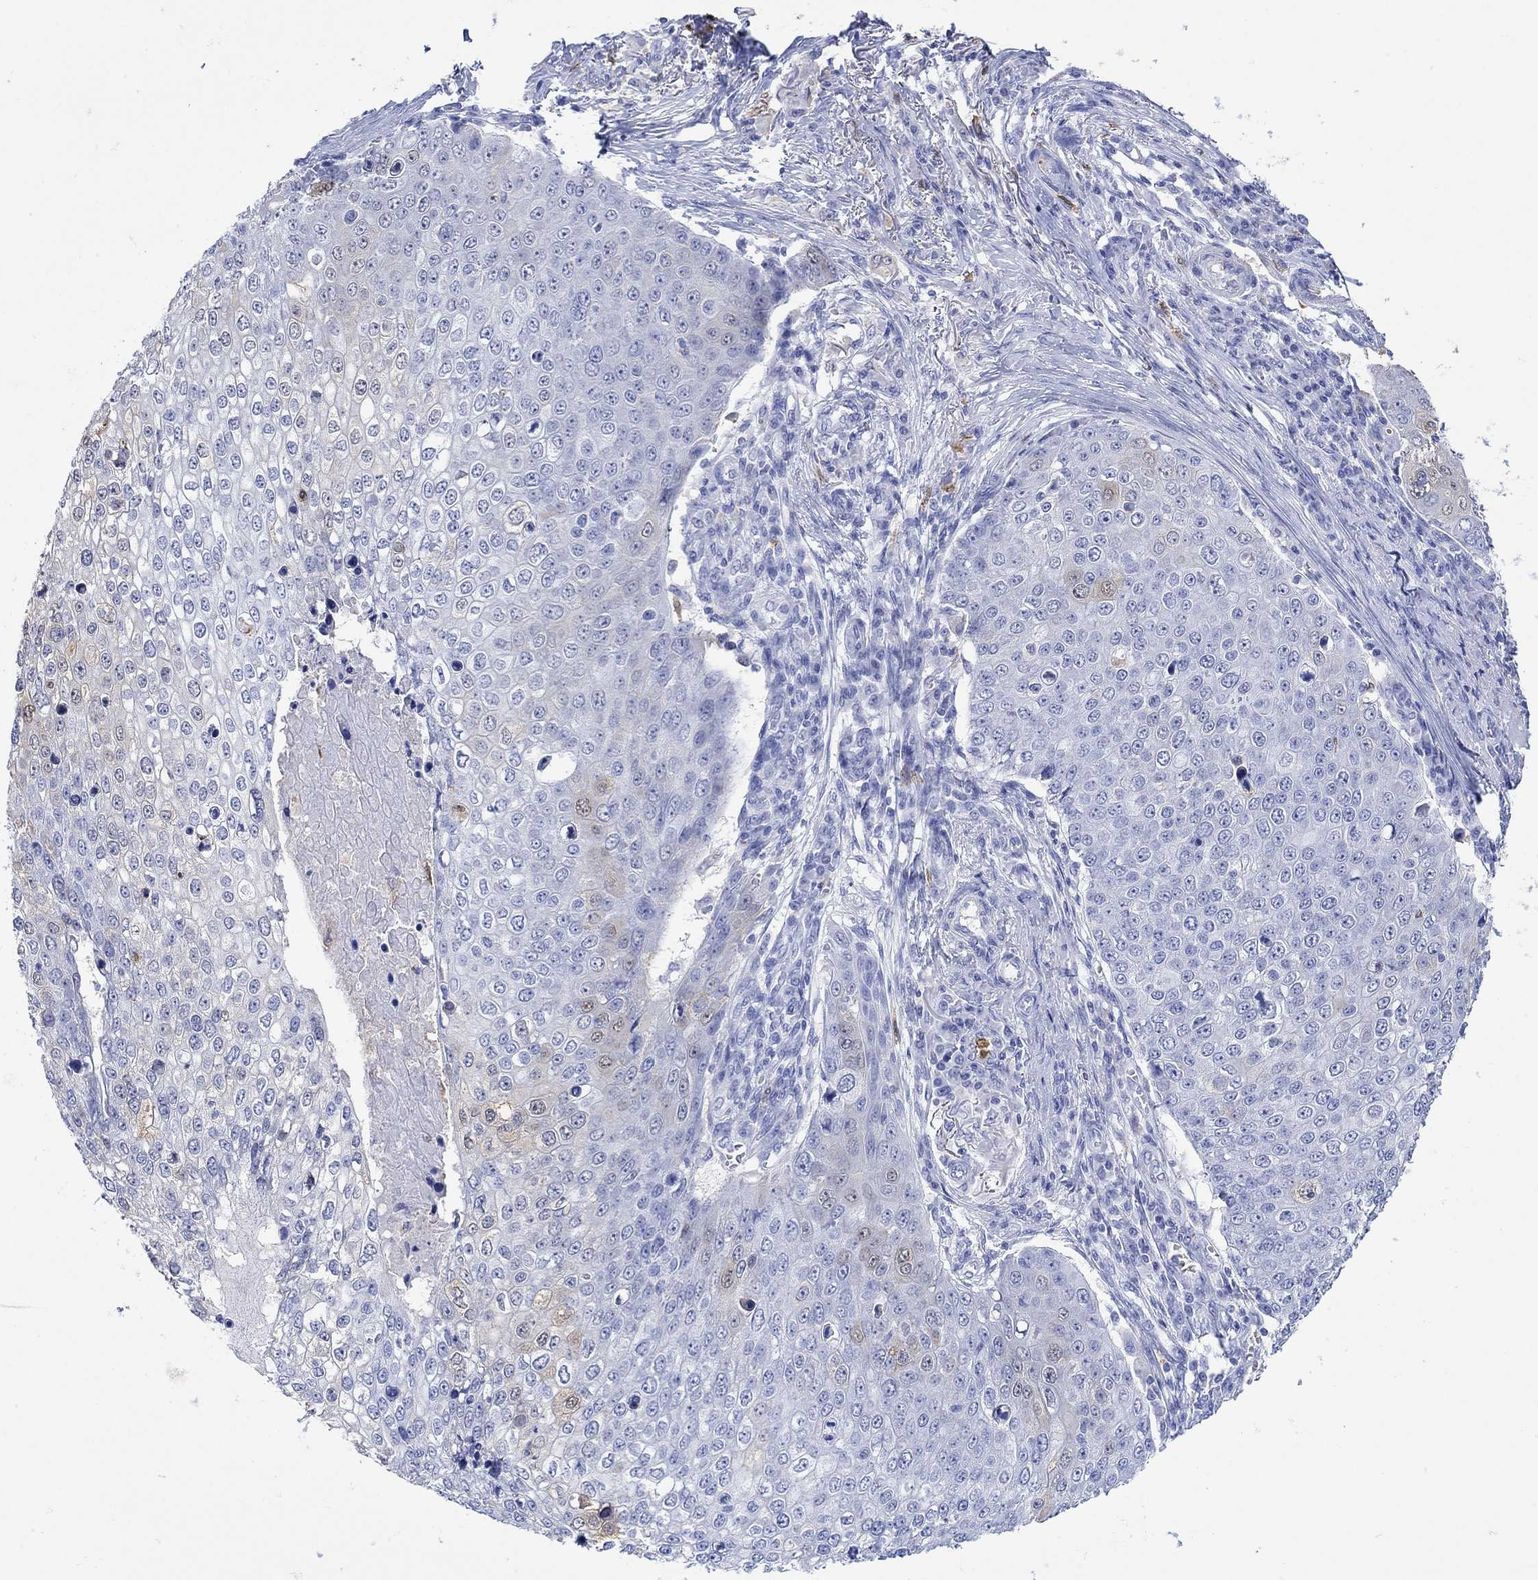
{"staining": {"intensity": "negative", "quantity": "none", "location": "none"}, "tissue": "skin cancer", "cell_type": "Tumor cells", "image_type": "cancer", "snomed": [{"axis": "morphology", "description": "Squamous cell carcinoma, NOS"}, {"axis": "topography", "description": "Skin"}], "caption": "Skin cancer (squamous cell carcinoma) was stained to show a protein in brown. There is no significant expression in tumor cells.", "gene": "LINGO3", "patient": {"sex": "male", "age": 71}}